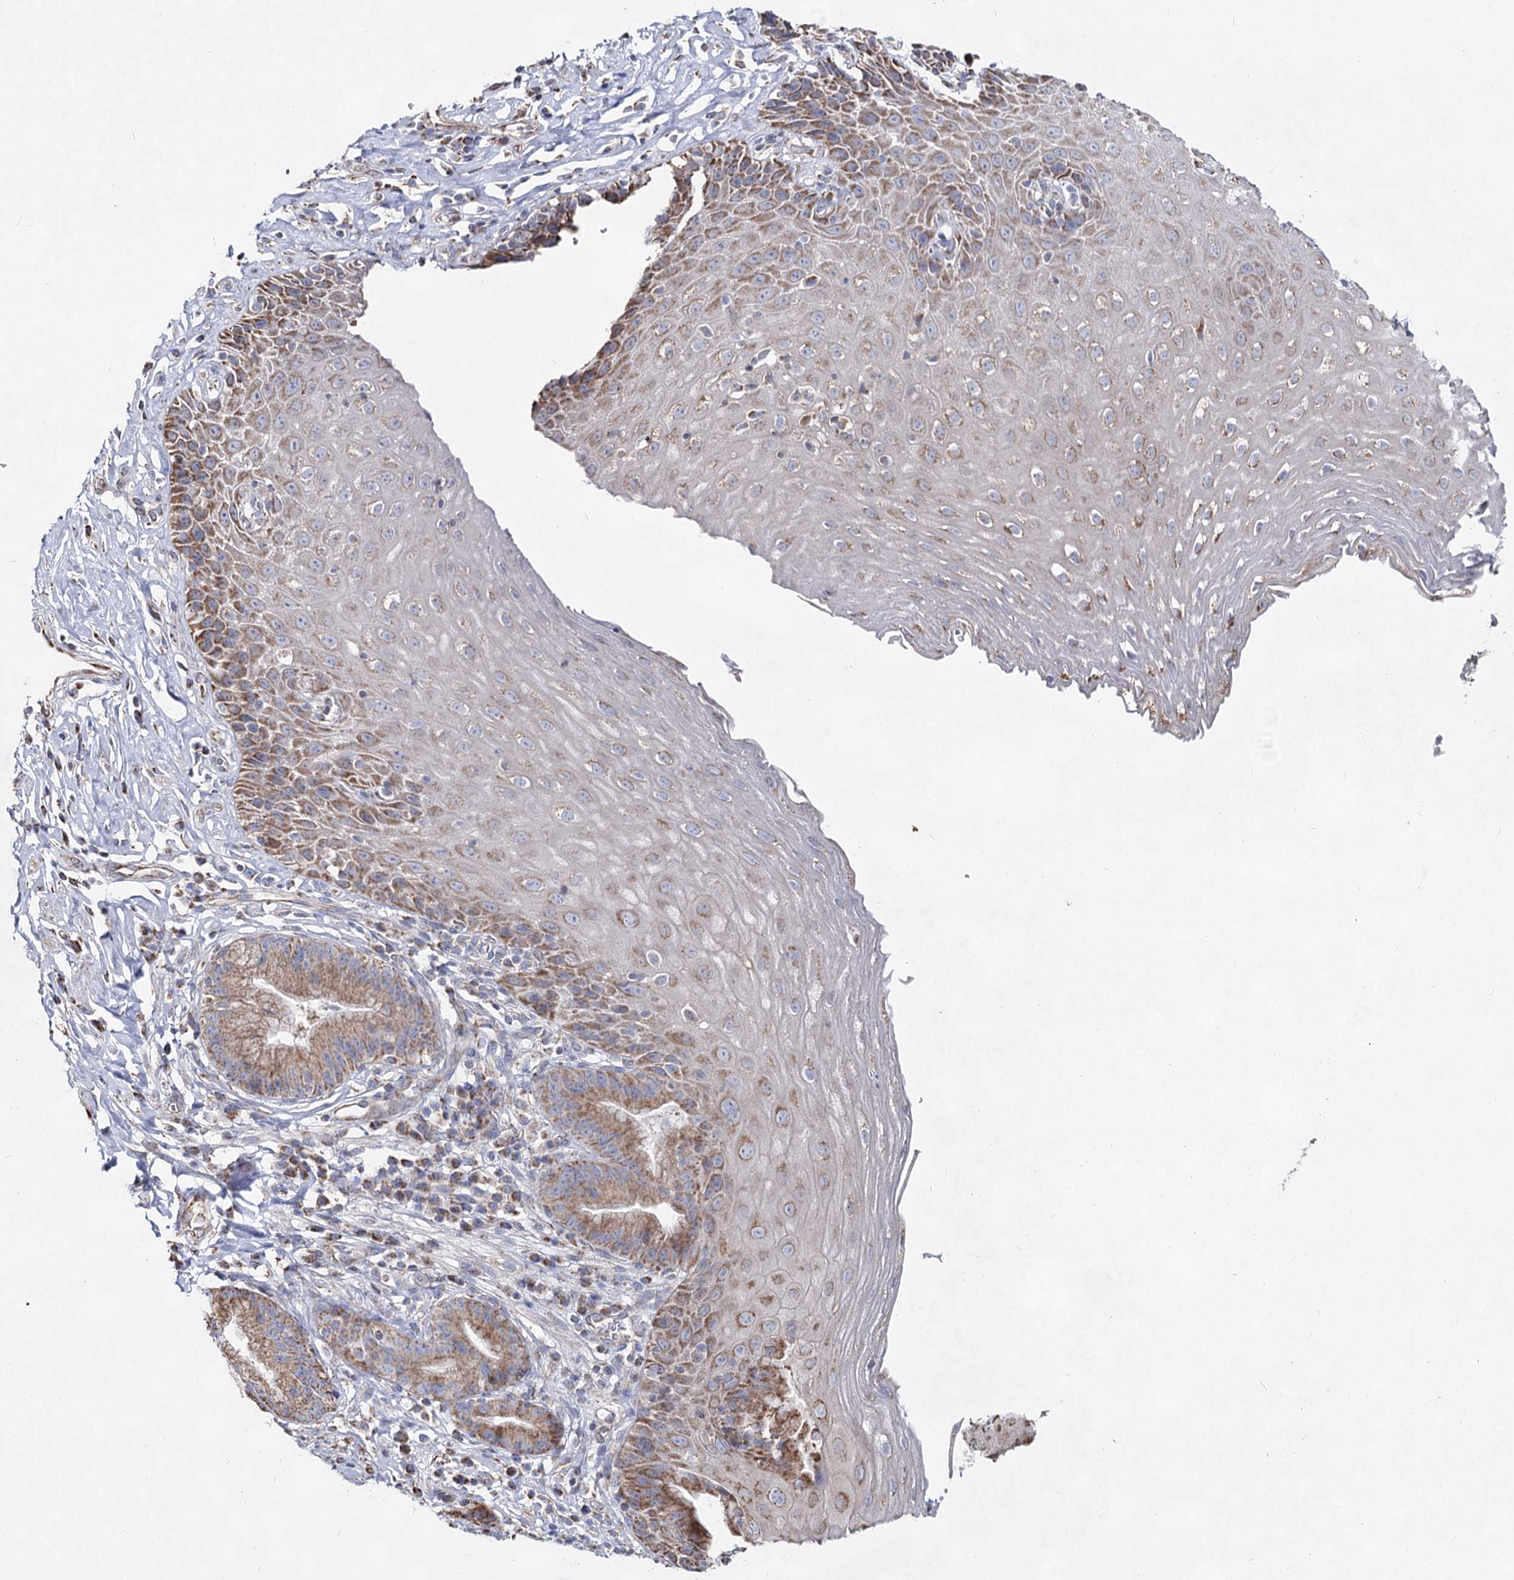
{"staining": {"intensity": "moderate", "quantity": "25%-75%", "location": "cytoplasmic/membranous"}, "tissue": "esophagus", "cell_type": "Squamous epithelial cells", "image_type": "normal", "snomed": [{"axis": "morphology", "description": "Normal tissue, NOS"}, {"axis": "topography", "description": "Esophagus"}], "caption": "Immunohistochemical staining of benign human esophagus reveals moderate cytoplasmic/membranous protein expression in approximately 25%-75% of squamous epithelial cells.", "gene": "CCDC73", "patient": {"sex": "female", "age": 61}}